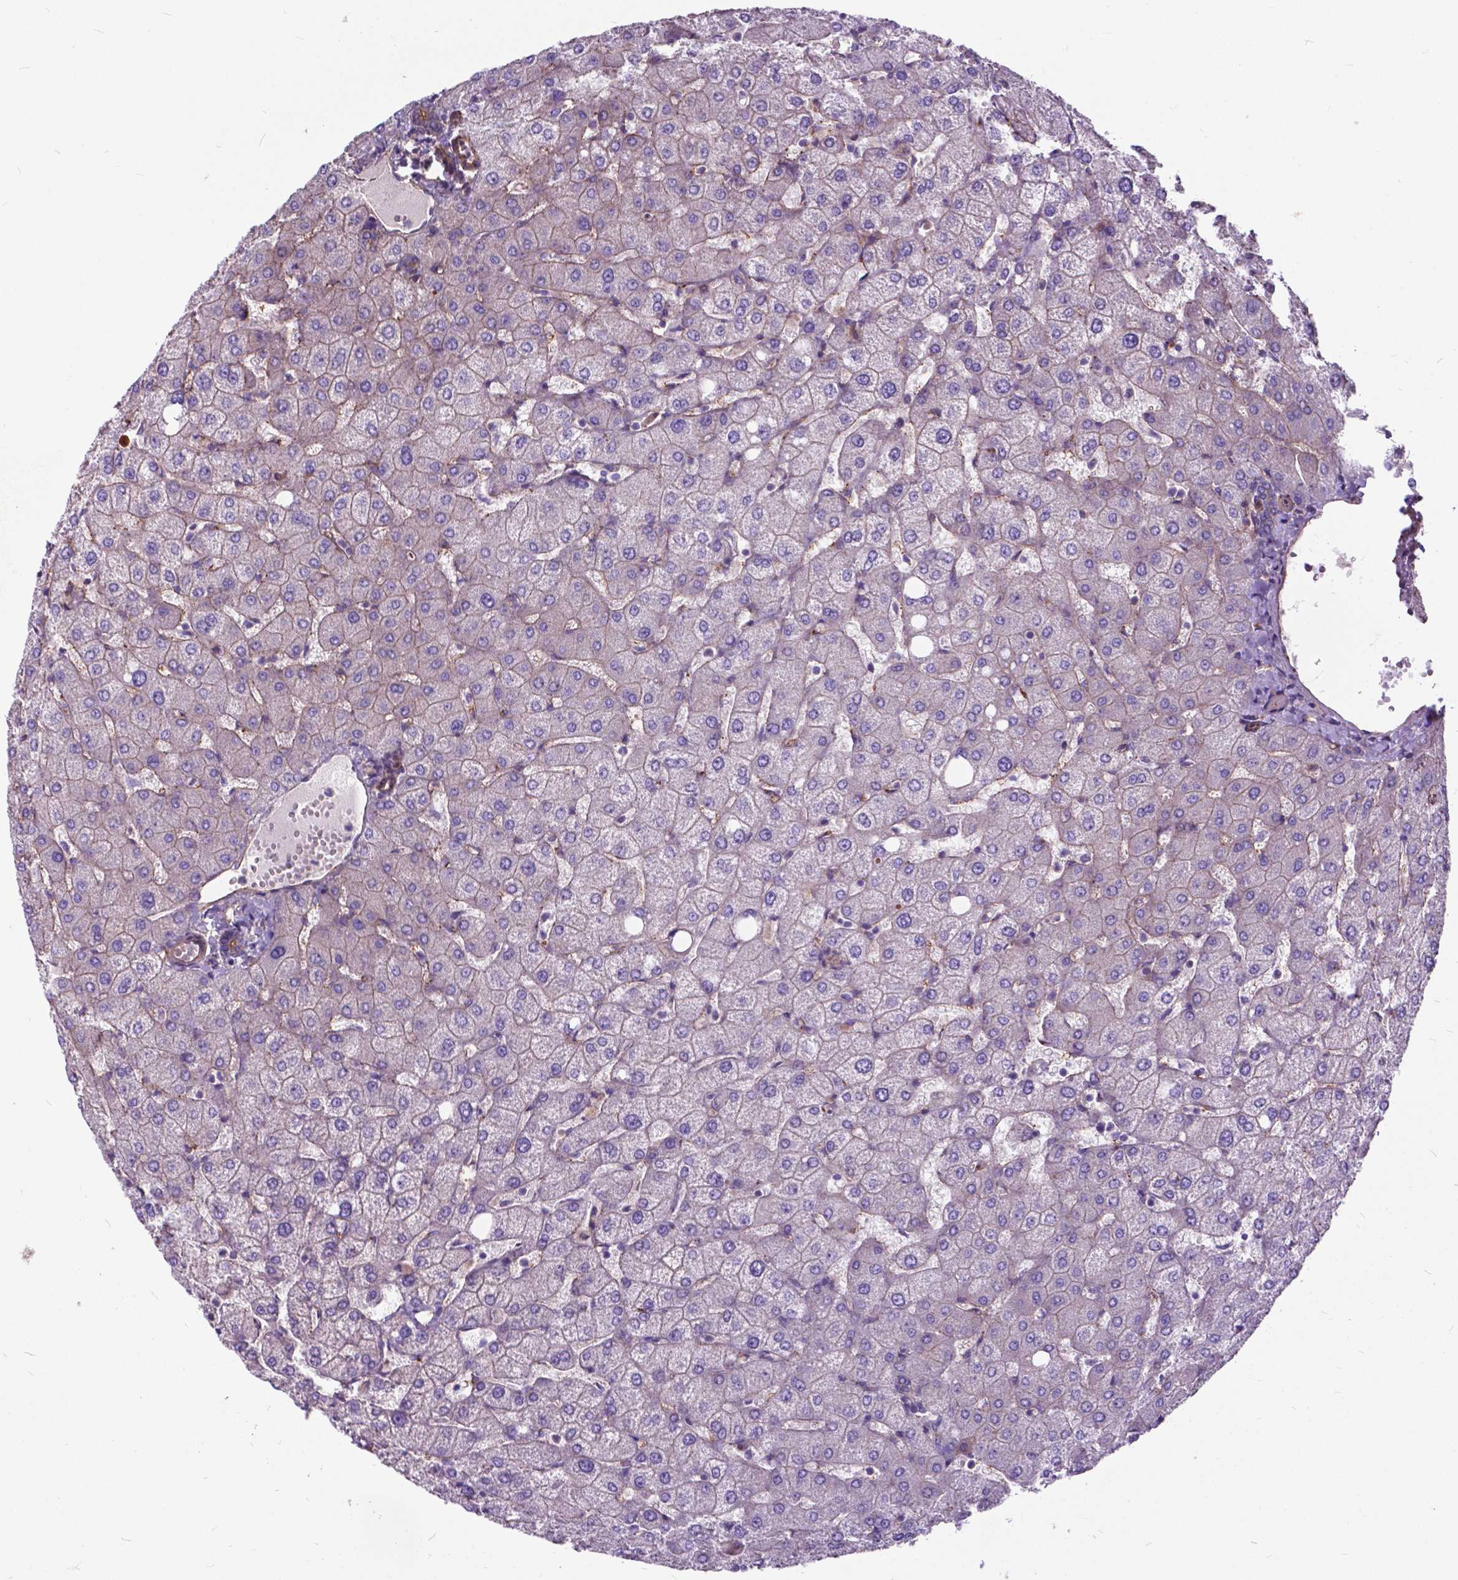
{"staining": {"intensity": "negative", "quantity": "none", "location": "none"}, "tissue": "liver", "cell_type": "Cholangiocytes", "image_type": "normal", "snomed": [{"axis": "morphology", "description": "Normal tissue, NOS"}, {"axis": "topography", "description": "Liver"}], "caption": "Immunohistochemical staining of benign liver reveals no significant staining in cholangiocytes. Nuclei are stained in blue.", "gene": "FLT4", "patient": {"sex": "female", "age": 54}}